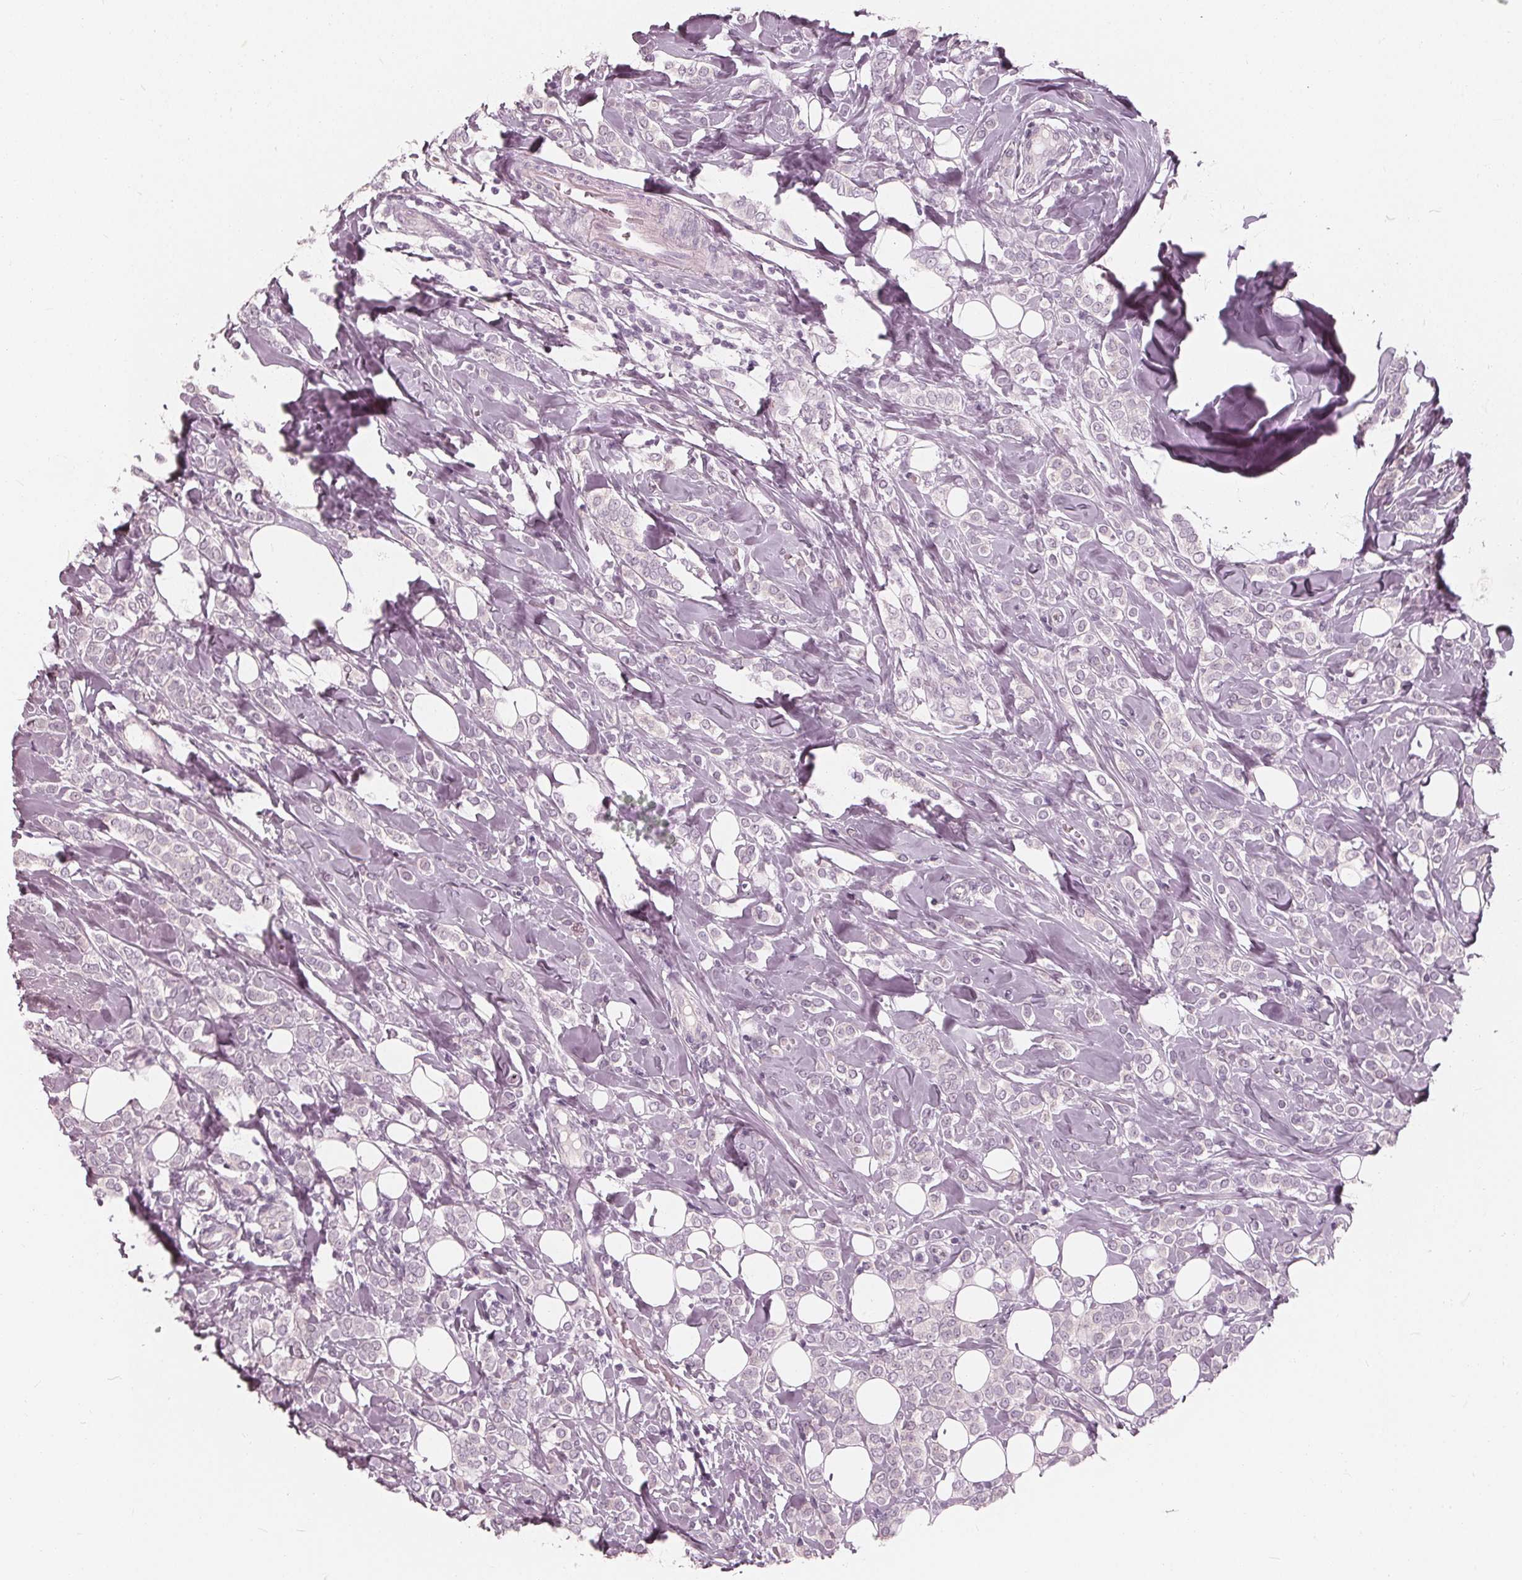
{"staining": {"intensity": "negative", "quantity": "none", "location": "none"}, "tissue": "breast cancer", "cell_type": "Tumor cells", "image_type": "cancer", "snomed": [{"axis": "morphology", "description": "Lobular carcinoma"}, {"axis": "topography", "description": "Breast"}], "caption": "This is a micrograph of immunohistochemistry staining of breast lobular carcinoma, which shows no expression in tumor cells.", "gene": "SAT2", "patient": {"sex": "female", "age": 49}}